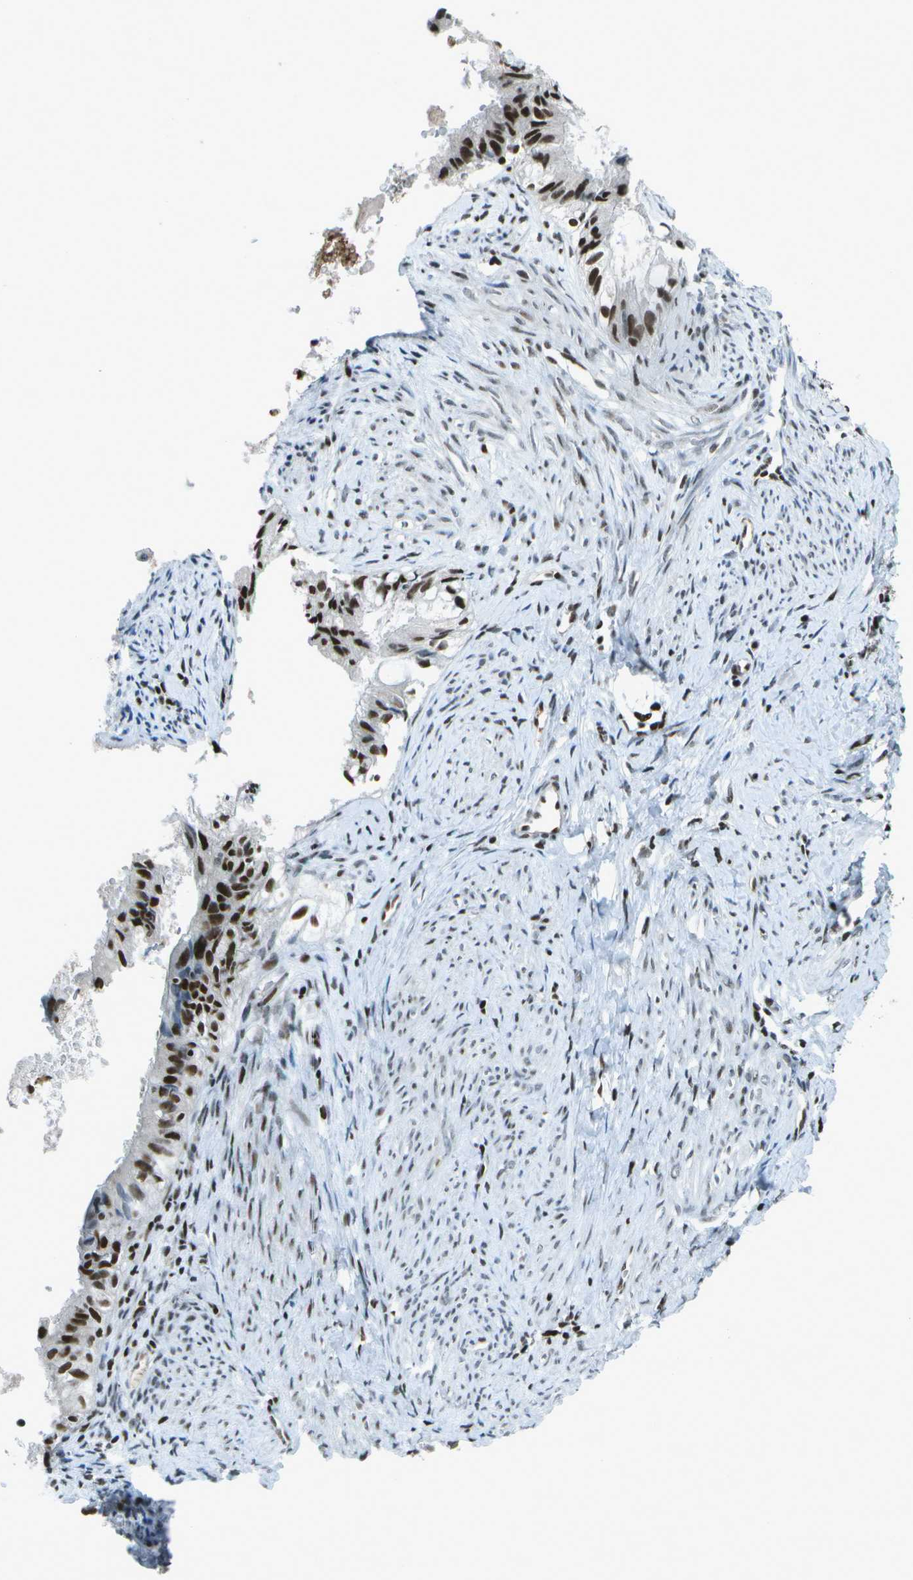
{"staining": {"intensity": "strong", "quantity": ">75%", "location": "nuclear"}, "tissue": "cervical cancer", "cell_type": "Tumor cells", "image_type": "cancer", "snomed": [{"axis": "morphology", "description": "Normal tissue, NOS"}, {"axis": "morphology", "description": "Adenocarcinoma, NOS"}, {"axis": "topography", "description": "Cervix"}, {"axis": "topography", "description": "Endometrium"}], "caption": "Brown immunohistochemical staining in cervical cancer (adenocarcinoma) demonstrates strong nuclear staining in approximately >75% of tumor cells.", "gene": "MTA2", "patient": {"sex": "female", "age": 86}}